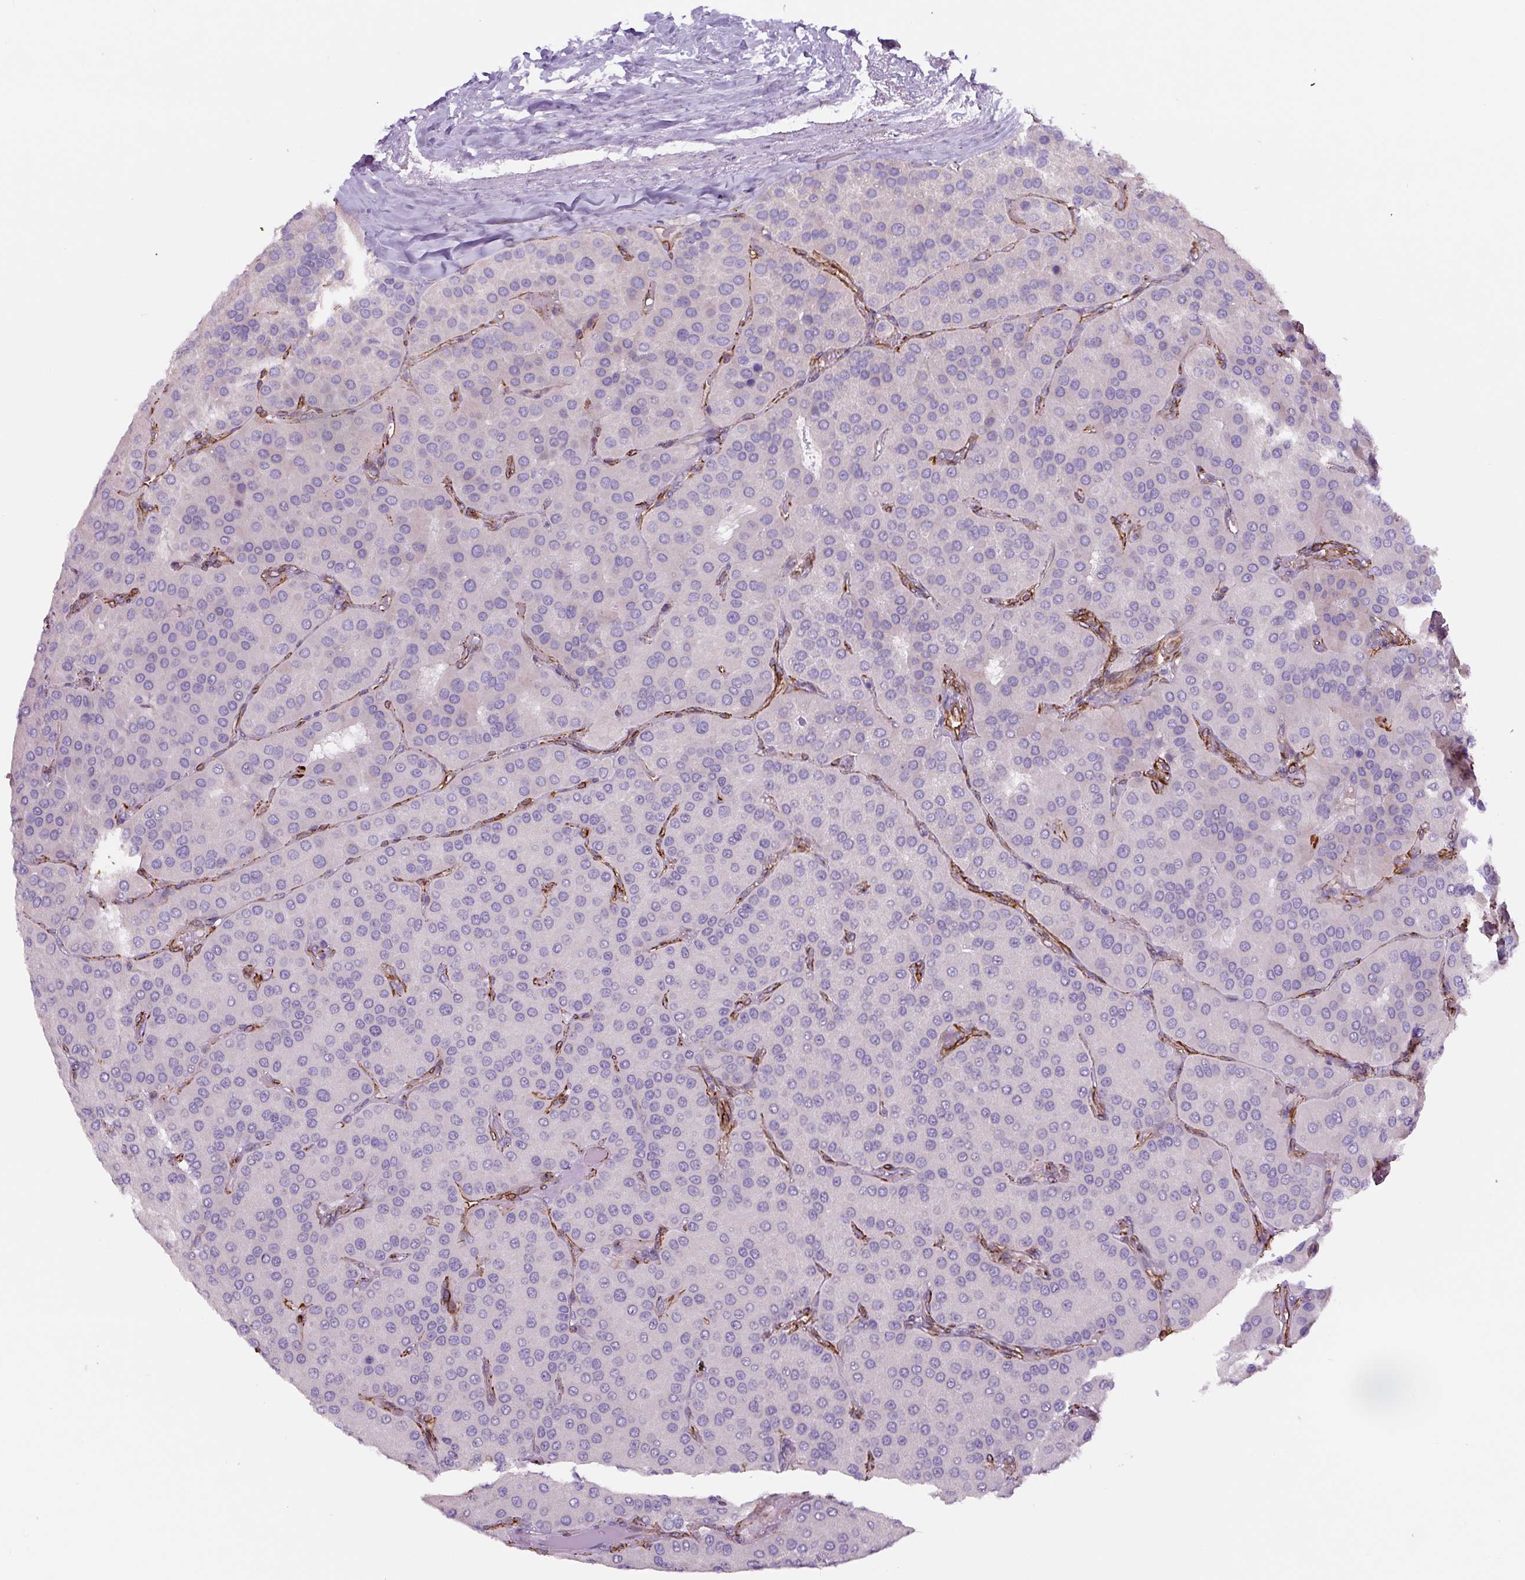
{"staining": {"intensity": "negative", "quantity": "none", "location": "none"}, "tissue": "parathyroid gland", "cell_type": "Glandular cells", "image_type": "normal", "snomed": [{"axis": "morphology", "description": "Normal tissue, NOS"}, {"axis": "morphology", "description": "Adenoma, NOS"}, {"axis": "topography", "description": "Parathyroid gland"}], "caption": "Immunohistochemical staining of benign human parathyroid gland demonstrates no significant expression in glandular cells.", "gene": "NES", "patient": {"sex": "female", "age": 86}}